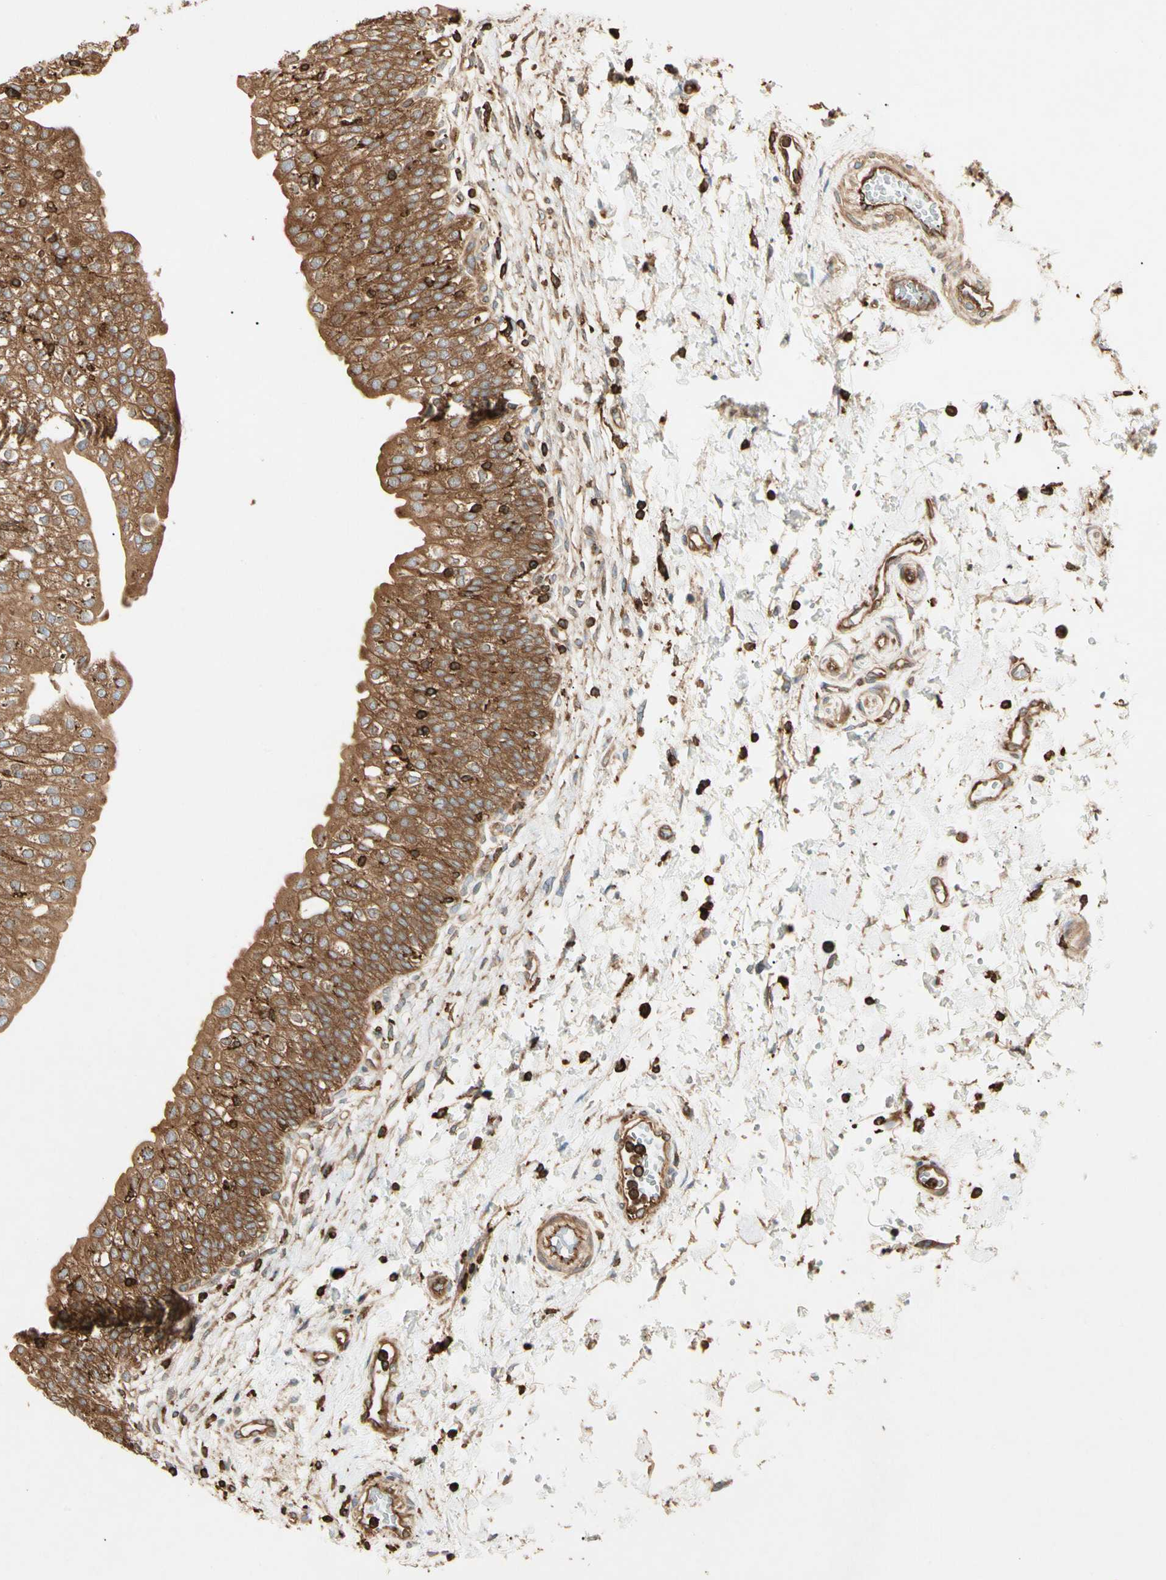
{"staining": {"intensity": "strong", "quantity": ">75%", "location": "cytoplasmic/membranous"}, "tissue": "urinary bladder", "cell_type": "Urothelial cells", "image_type": "normal", "snomed": [{"axis": "morphology", "description": "Normal tissue, NOS"}, {"axis": "topography", "description": "Urinary bladder"}], "caption": "Immunohistochemical staining of benign urinary bladder demonstrates strong cytoplasmic/membranous protein expression in about >75% of urothelial cells.", "gene": "ARPC2", "patient": {"sex": "male", "age": 55}}